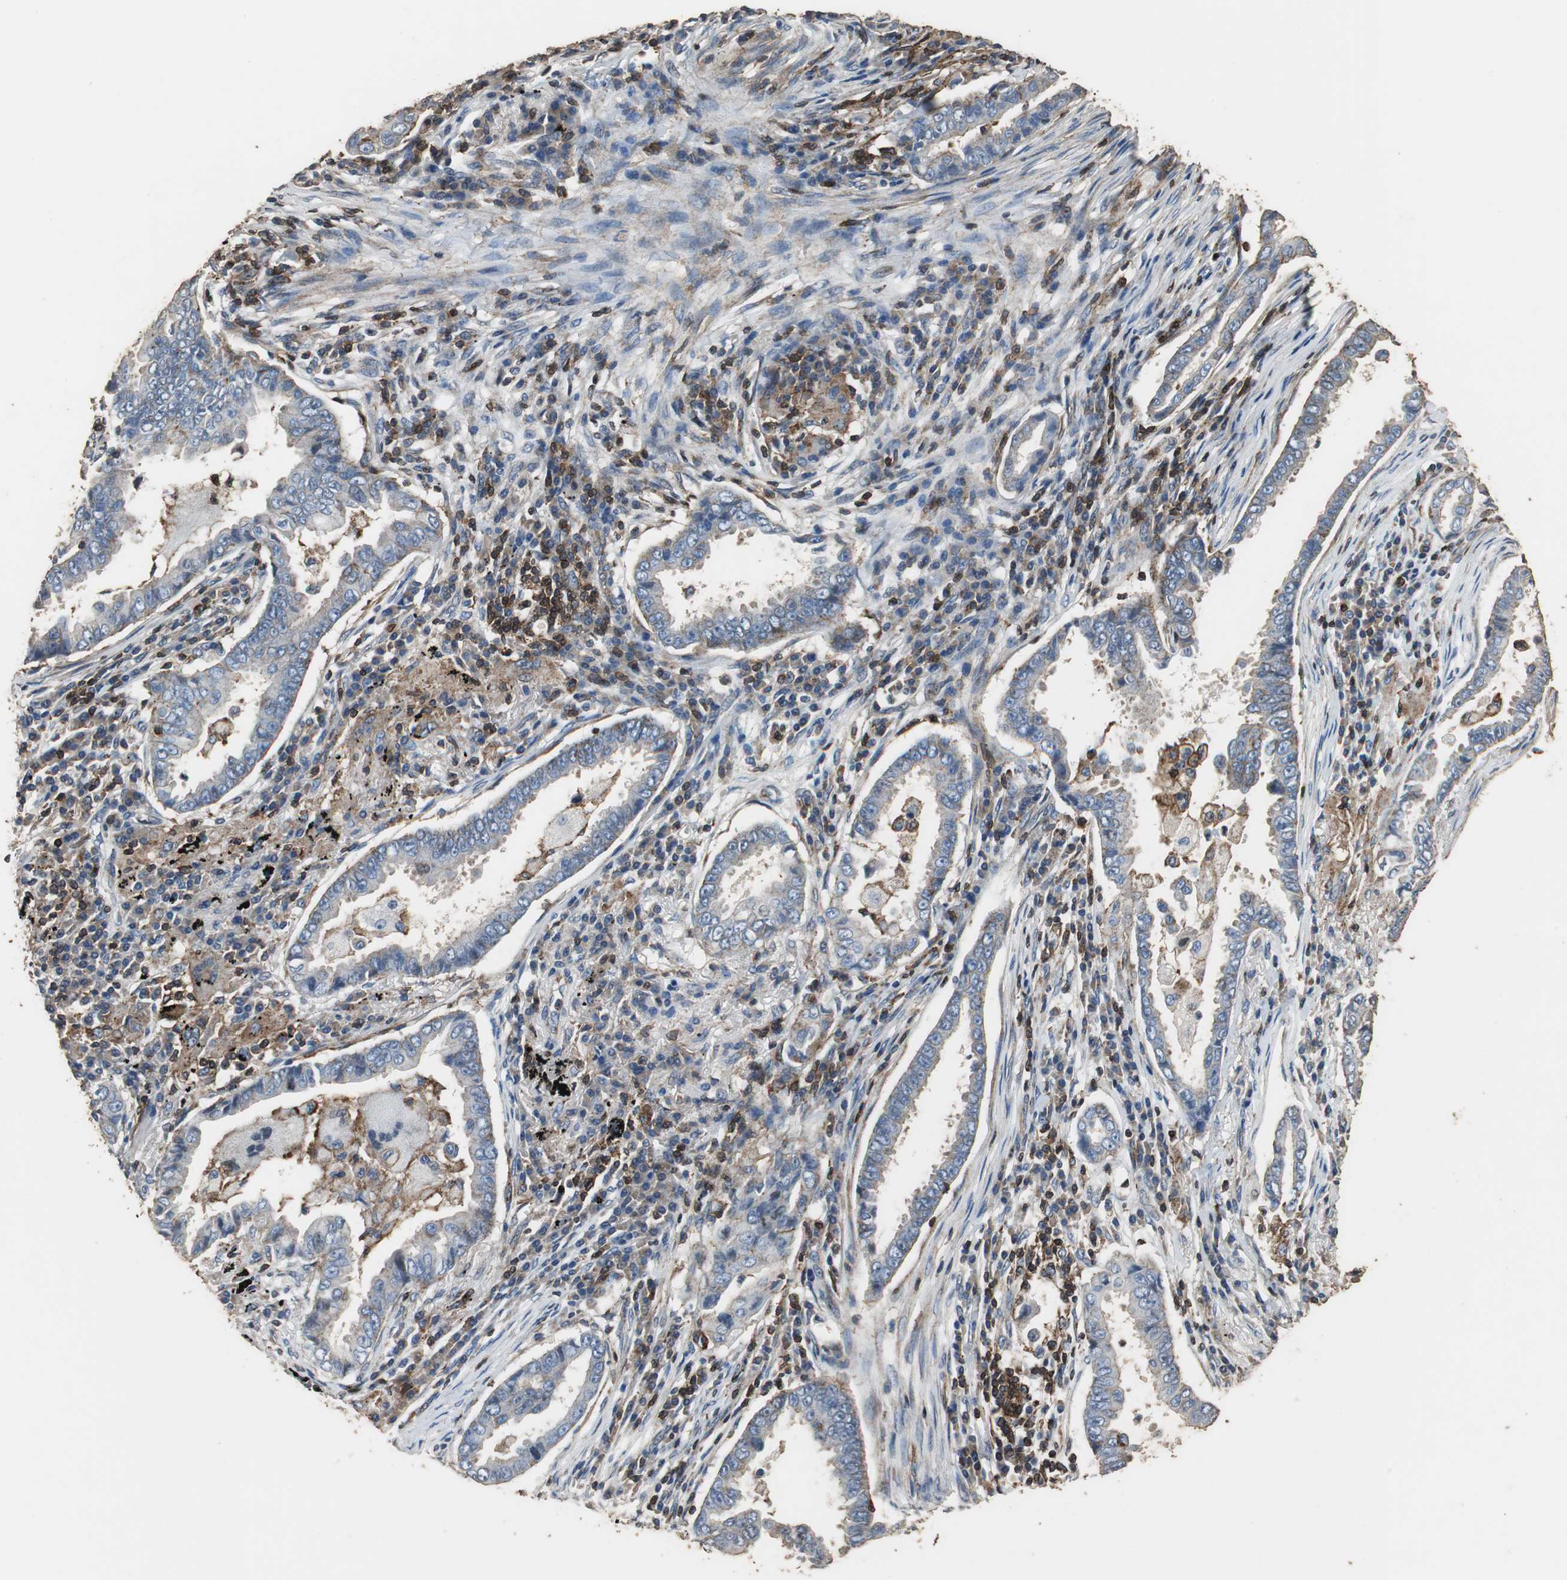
{"staining": {"intensity": "negative", "quantity": "none", "location": "none"}, "tissue": "lung cancer", "cell_type": "Tumor cells", "image_type": "cancer", "snomed": [{"axis": "morphology", "description": "Normal tissue, NOS"}, {"axis": "morphology", "description": "Inflammation, NOS"}, {"axis": "morphology", "description": "Adenocarcinoma, NOS"}, {"axis": "topography", "description": "Lung"}], "caption": "High magnification brightfield microscopy of adenocarcinoma (lung) stained with DAB (3,3'-diaminobenzidine) (brown) and counterstained with hematoxylin (blue): tumor cells show no significant staining. (Immunohistochemistry (ihc), brightfield microscopy, high magnification).", "gene": "PRKRA", "patient": {"sex": "female", "age": 64}}